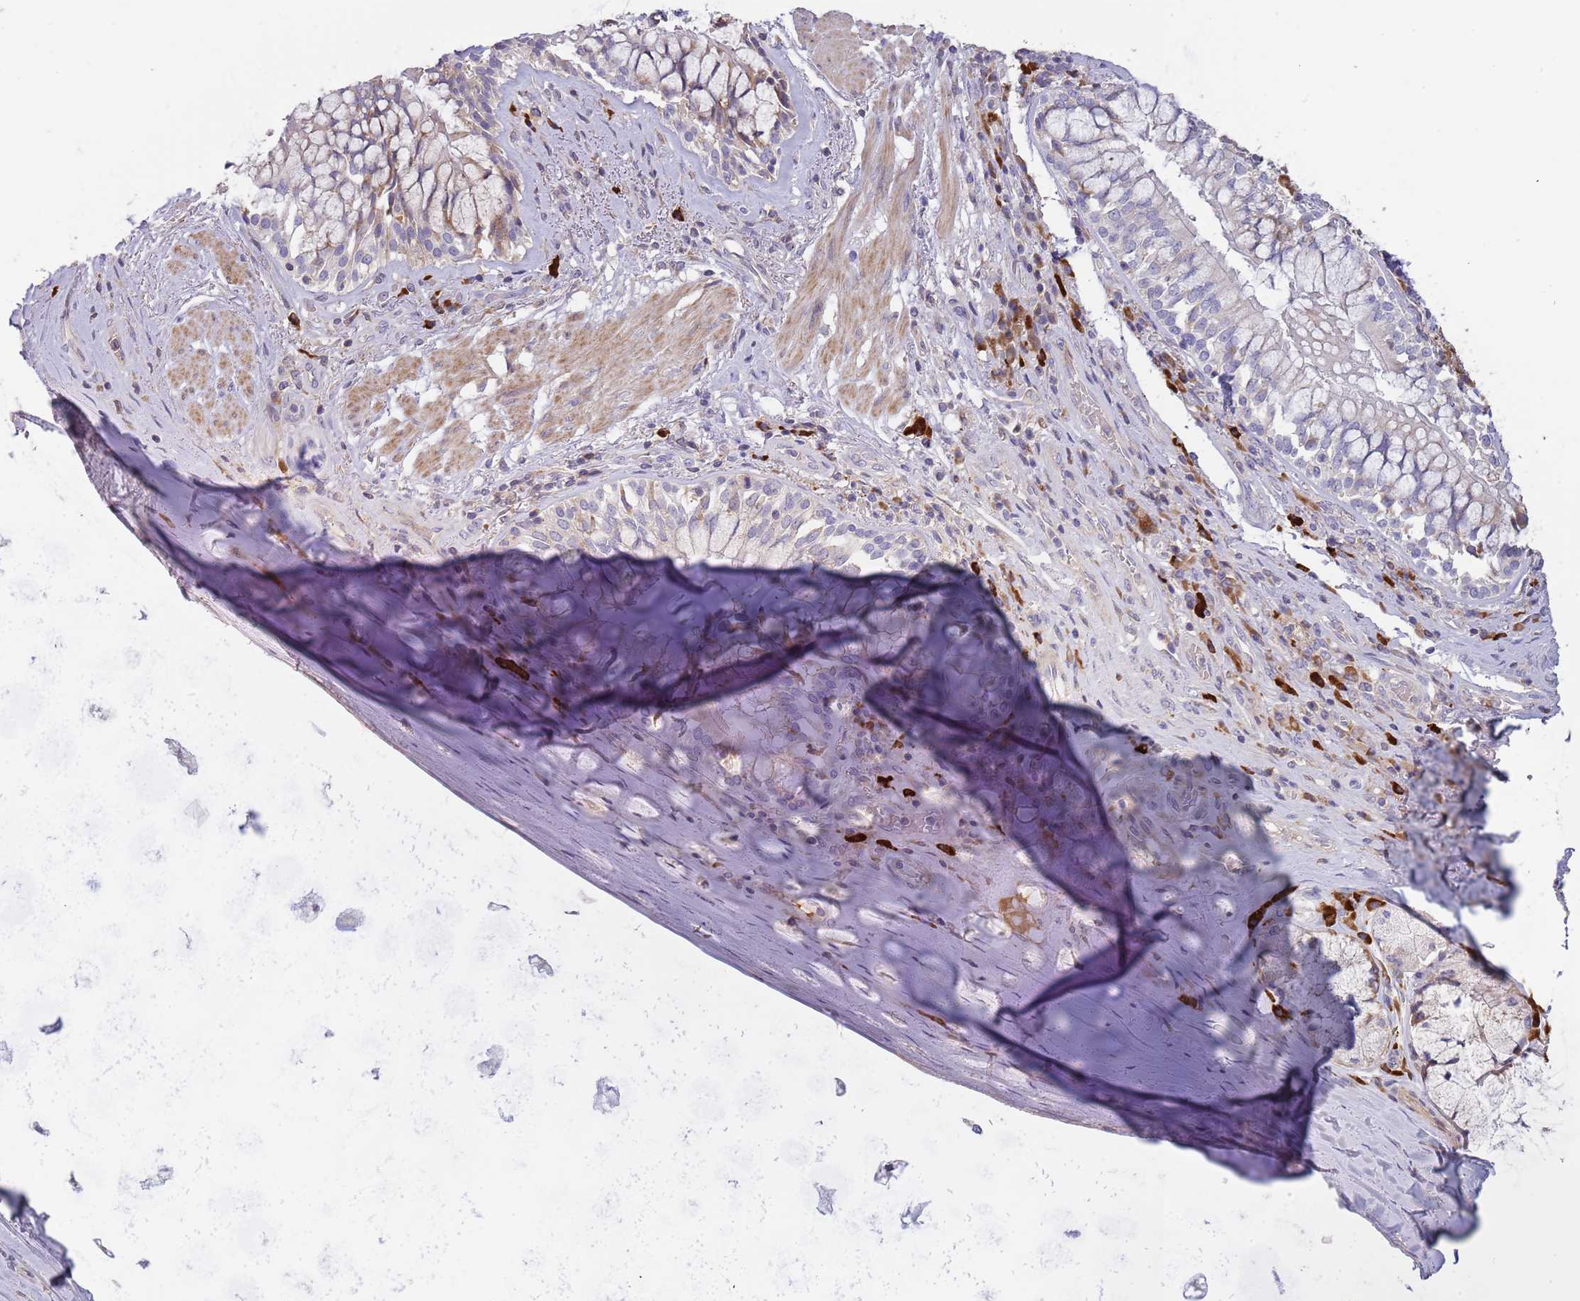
{"staining": {"intensity": "negative", "quantity": "none", "location": "none"}, "tissue": "adipose tissue", "cell_type": "Adipocytes", "image_type": "normal", "snomed": [{"axis": "morphology", "description": "Normal tissue, NOS"}, {"axis": "morphology", "description": "Squamous cell carcinoma, NOS"}, {"axis": "topography", "description": "Bronchus"}, {"axis": "topography", "description": "Lung"}], "caption": "Immunohistochemistry histopathology image of normal human adipose tissue stained for a protein (brown), which demonstrates no staining in adipocytes.", "gene": "SUSD1", "patient": {"sex": "male", "age": 64}}